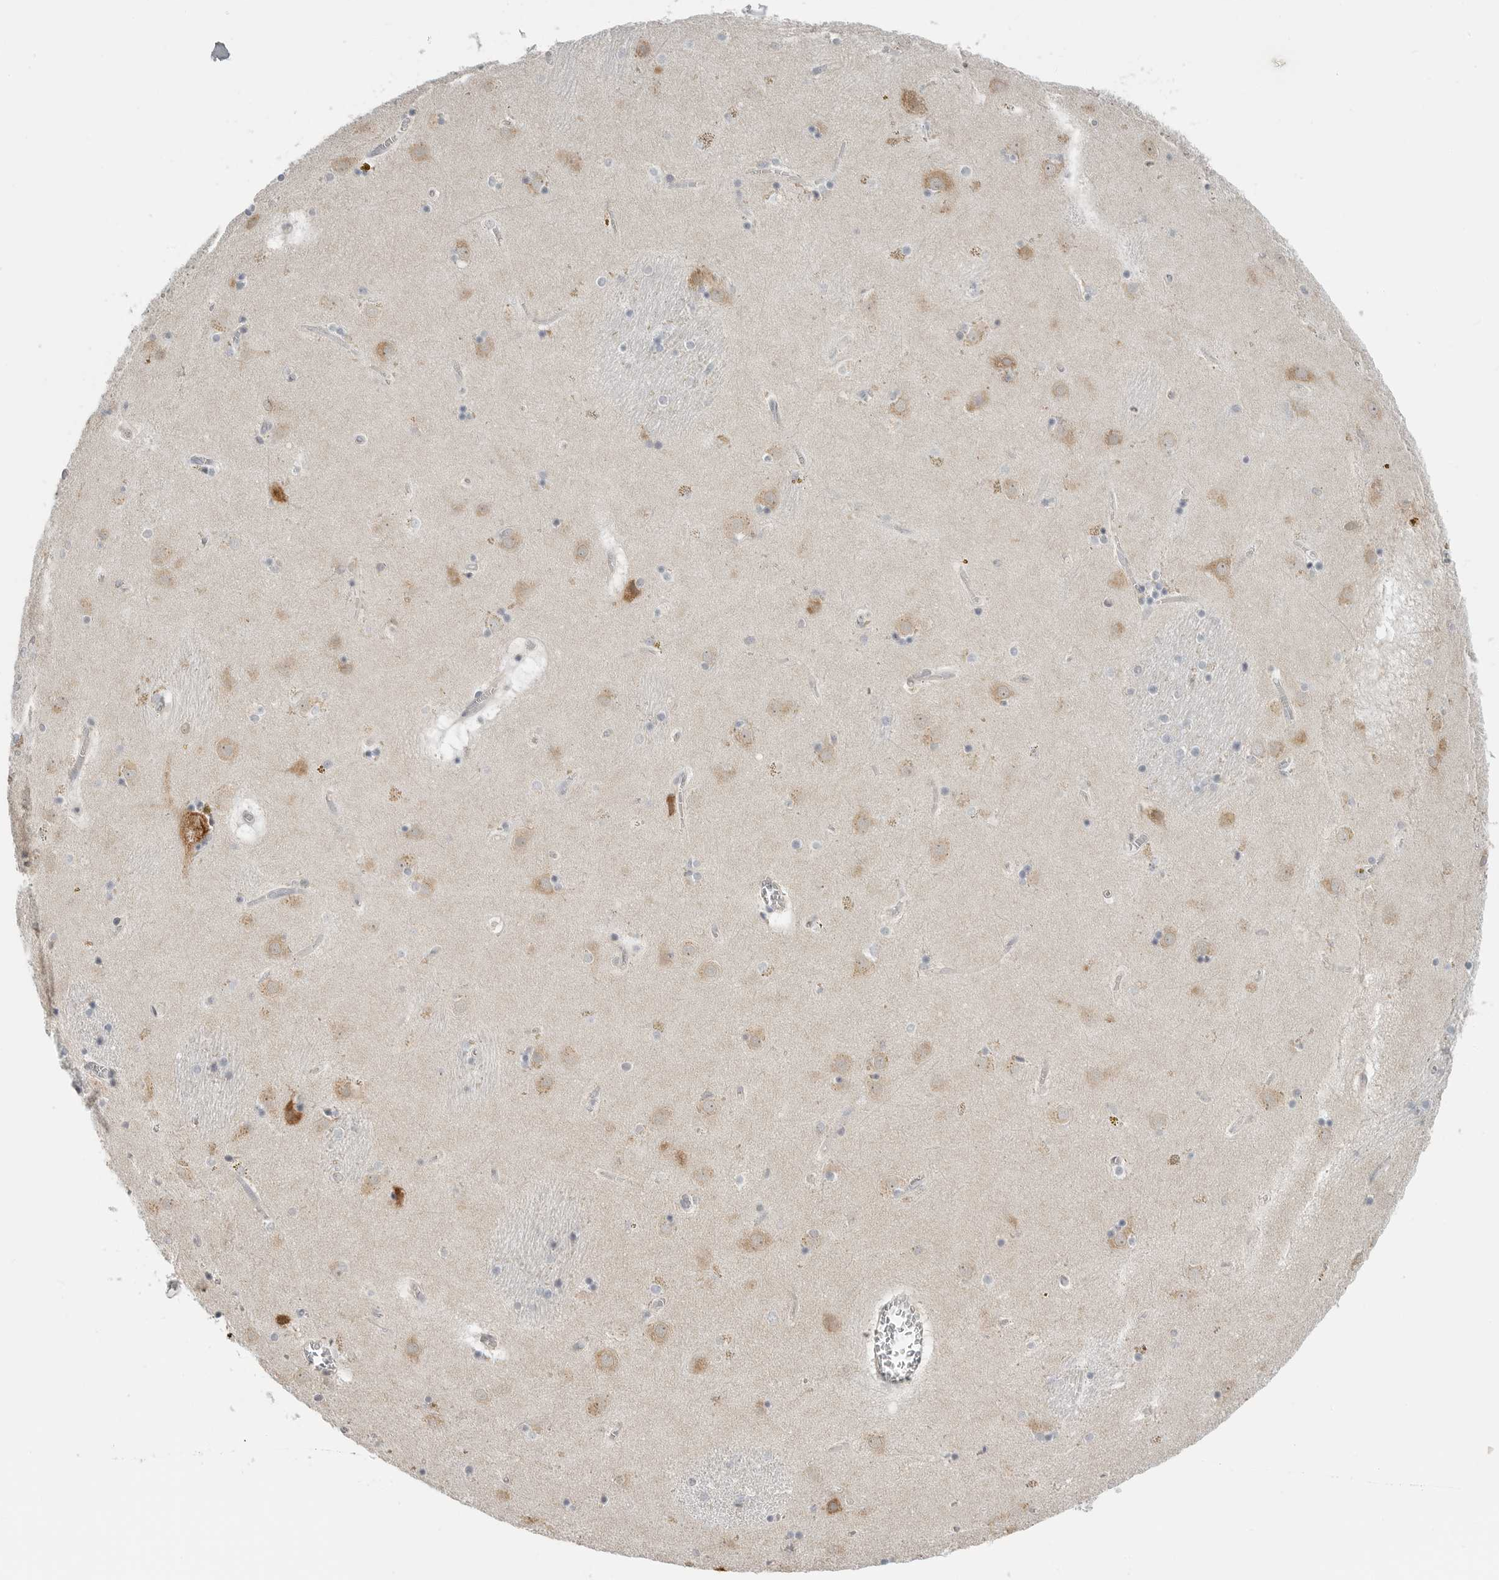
{"staining": {"intensity": "negative", "quantity": "none", "location": "none"}, "tissue": "caudate", "cell_type": "Glial cells", "image_type": "normal", "snomed": [{"axis": "morphology", "description": "Normal tissue, NOS"}, {"axis": "topography", "description": "Lateral ventricle wall"}], "caption": "Immunohistochemical staining of unremarkable caudate demonstrates no significant positivity in glial cells. (Brightfield microscopy of DAB (3,3'-diaminobenzidine) immunohistochemistry at high magnification).", "gene": "IL12RB2", "patient": {"sex": "male", "age": 70}}